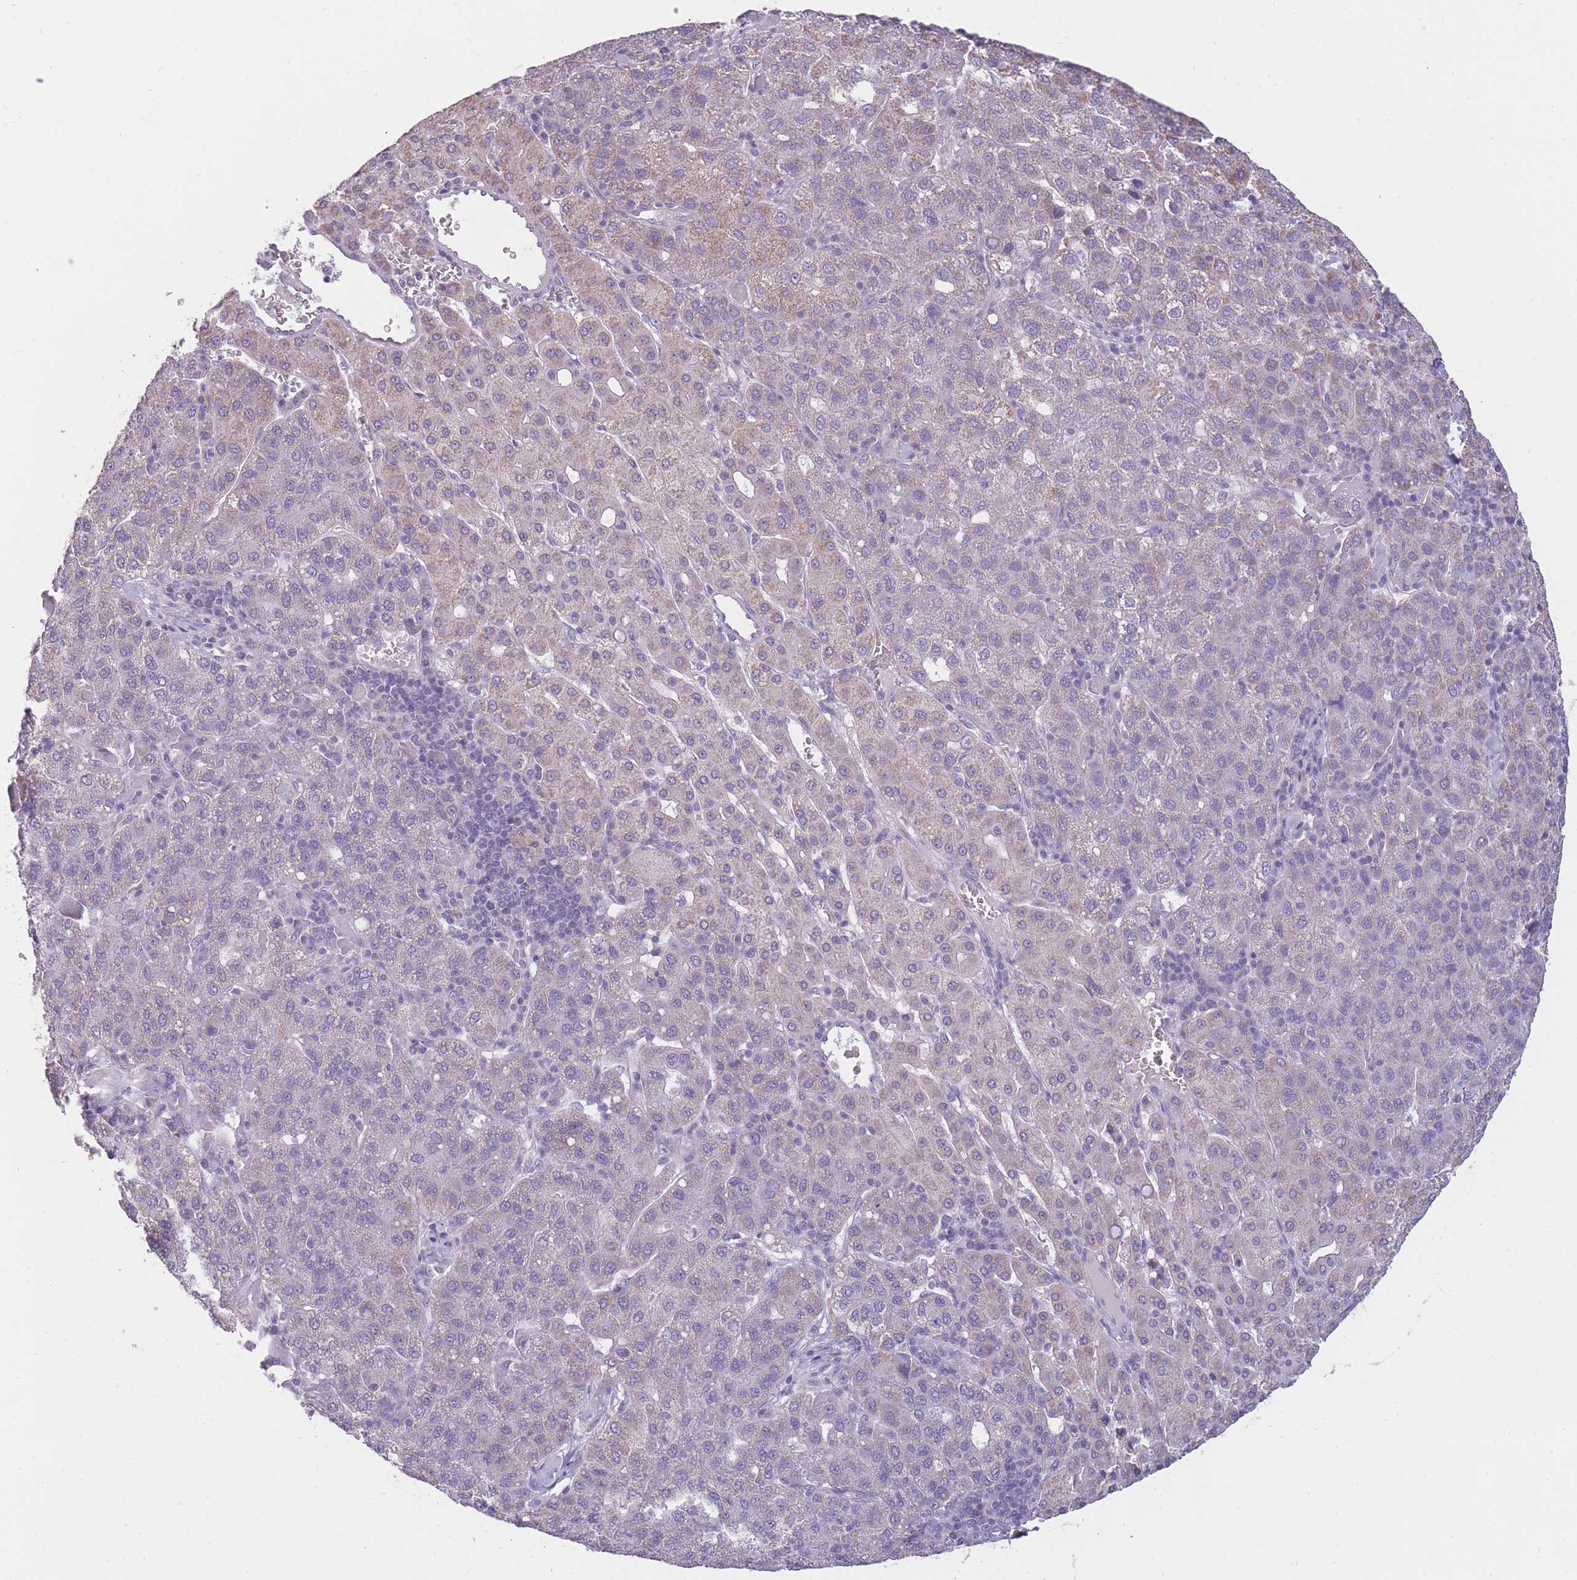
{"staining": {"intensity": "weak", "quantity": "25%-75%", "location": "cytoplasmic/membranous"}, "tissue": "liver cancer", "cell_type": "Tumor cells", "image_type": "cancer", "snomed": [{"axis": "morphology", "description": "Carcinoma, Hepatocellular, NOS"}, {"axis": "topography", "description": "Liver"}], "caption": "A low amount of weak cytoplasmic/membranous positivity is present in approximately 25%-75% of tumor cells in liver cancer (hepatocellular carcinoma) tissue. The staining was performed using DAB, with brown indicating positive protein expression. Nuclei are stained blue with hematoxylin.", "gene": "MRPS18C", "patient": {"sex": "male", "age": 65}}